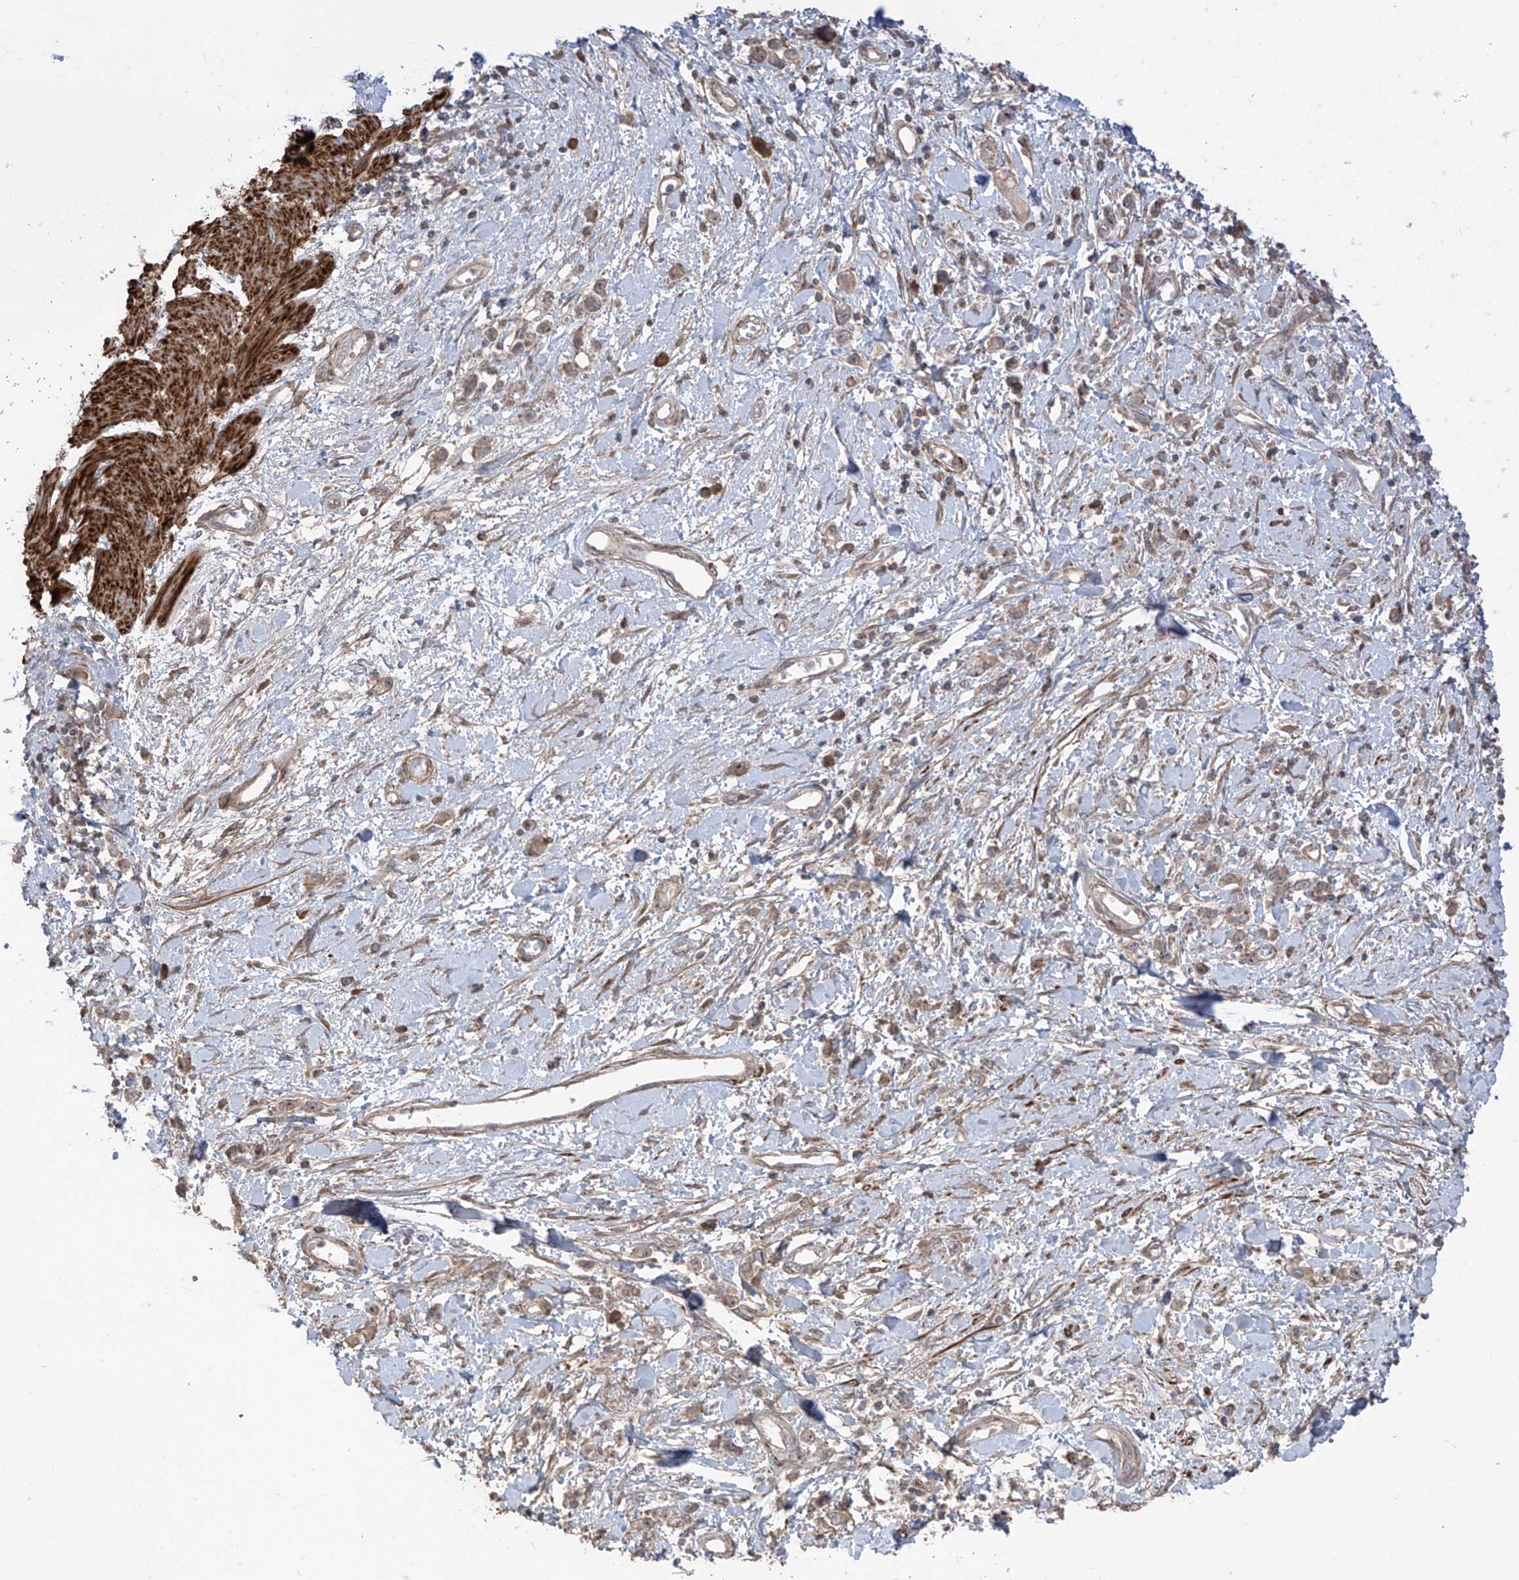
{"staining": {"intensity": "weak", "quantity": "25%-75%", "location": "cytoplasmic/membranous"}, "tissue": "stomach cancer", "cell_type": "Tumor cells", "image_type": "cancer", "snomed": [{"axis": "morphology", "description": "Adenocarcinoma, NOS"}, {"axis": "topography", "description": "Stomach"}], "caption": "A photomicrograph of stomach cancer stained for a protein demonstrates weak cytoplasmic/membranous brown staining in tumor cells.", "gene": "LRRC74A", "patient": {"sex": "female", "age": 76}}